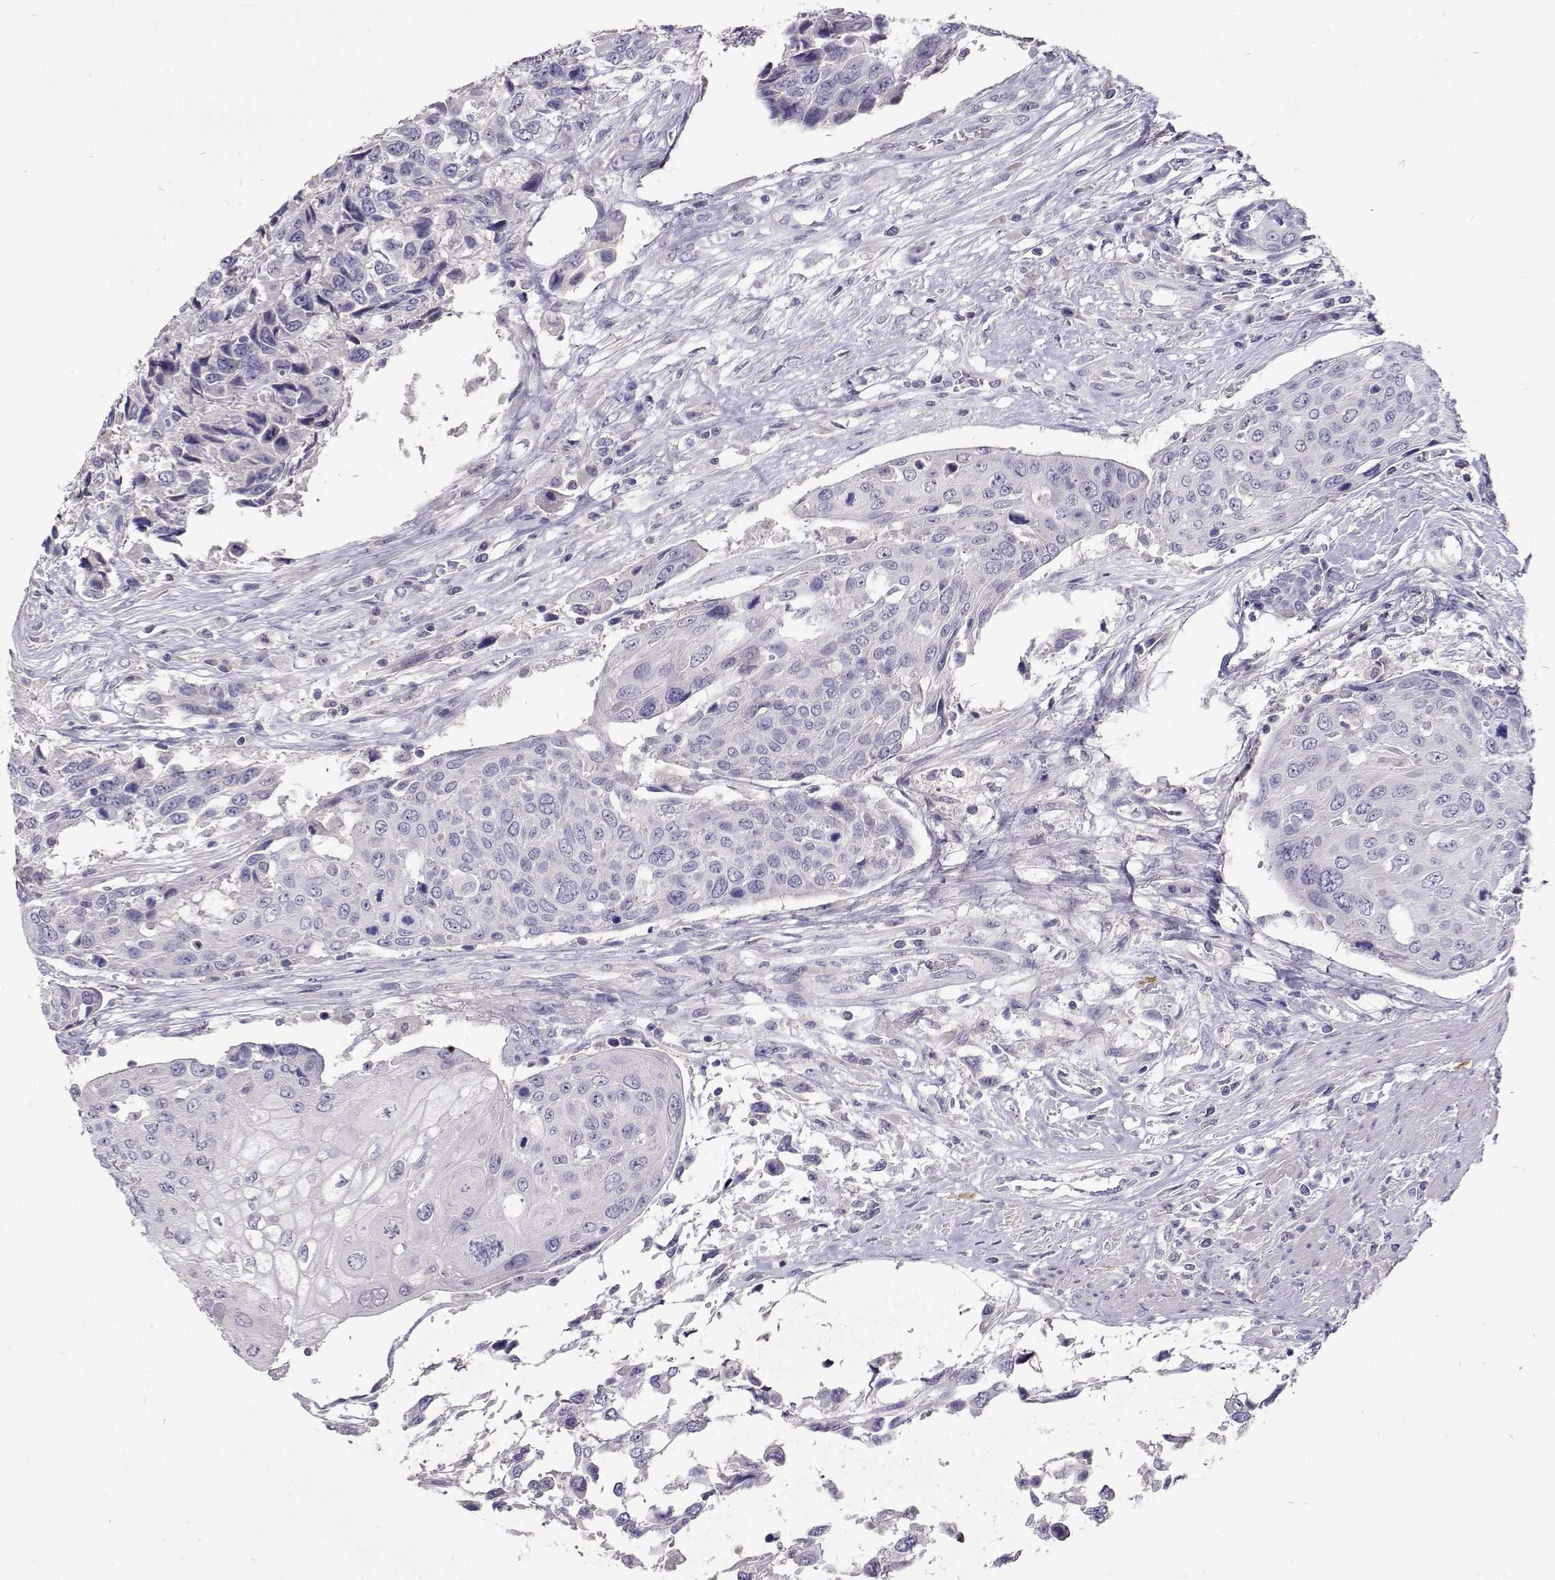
{"staining": {"intensity": "negative", "quantity": "none", "location": "none"}, "tissue": "urothelial cancer", "cell_type": "Tumor cells", "image_type": "cancer", "snomed": [{"axis": "morphology", "description": "Urothelial carcinoma, High grade"}, {"axis": "topography", "description": "Urinary bladder"}], "caption": "The immunohistochemistry (IHC) micrograph has no significant staining in tumor cells of urothelial cancer tissue.", "gene": "CFAP44", "patient": {"sex": "female", "age": 70}}